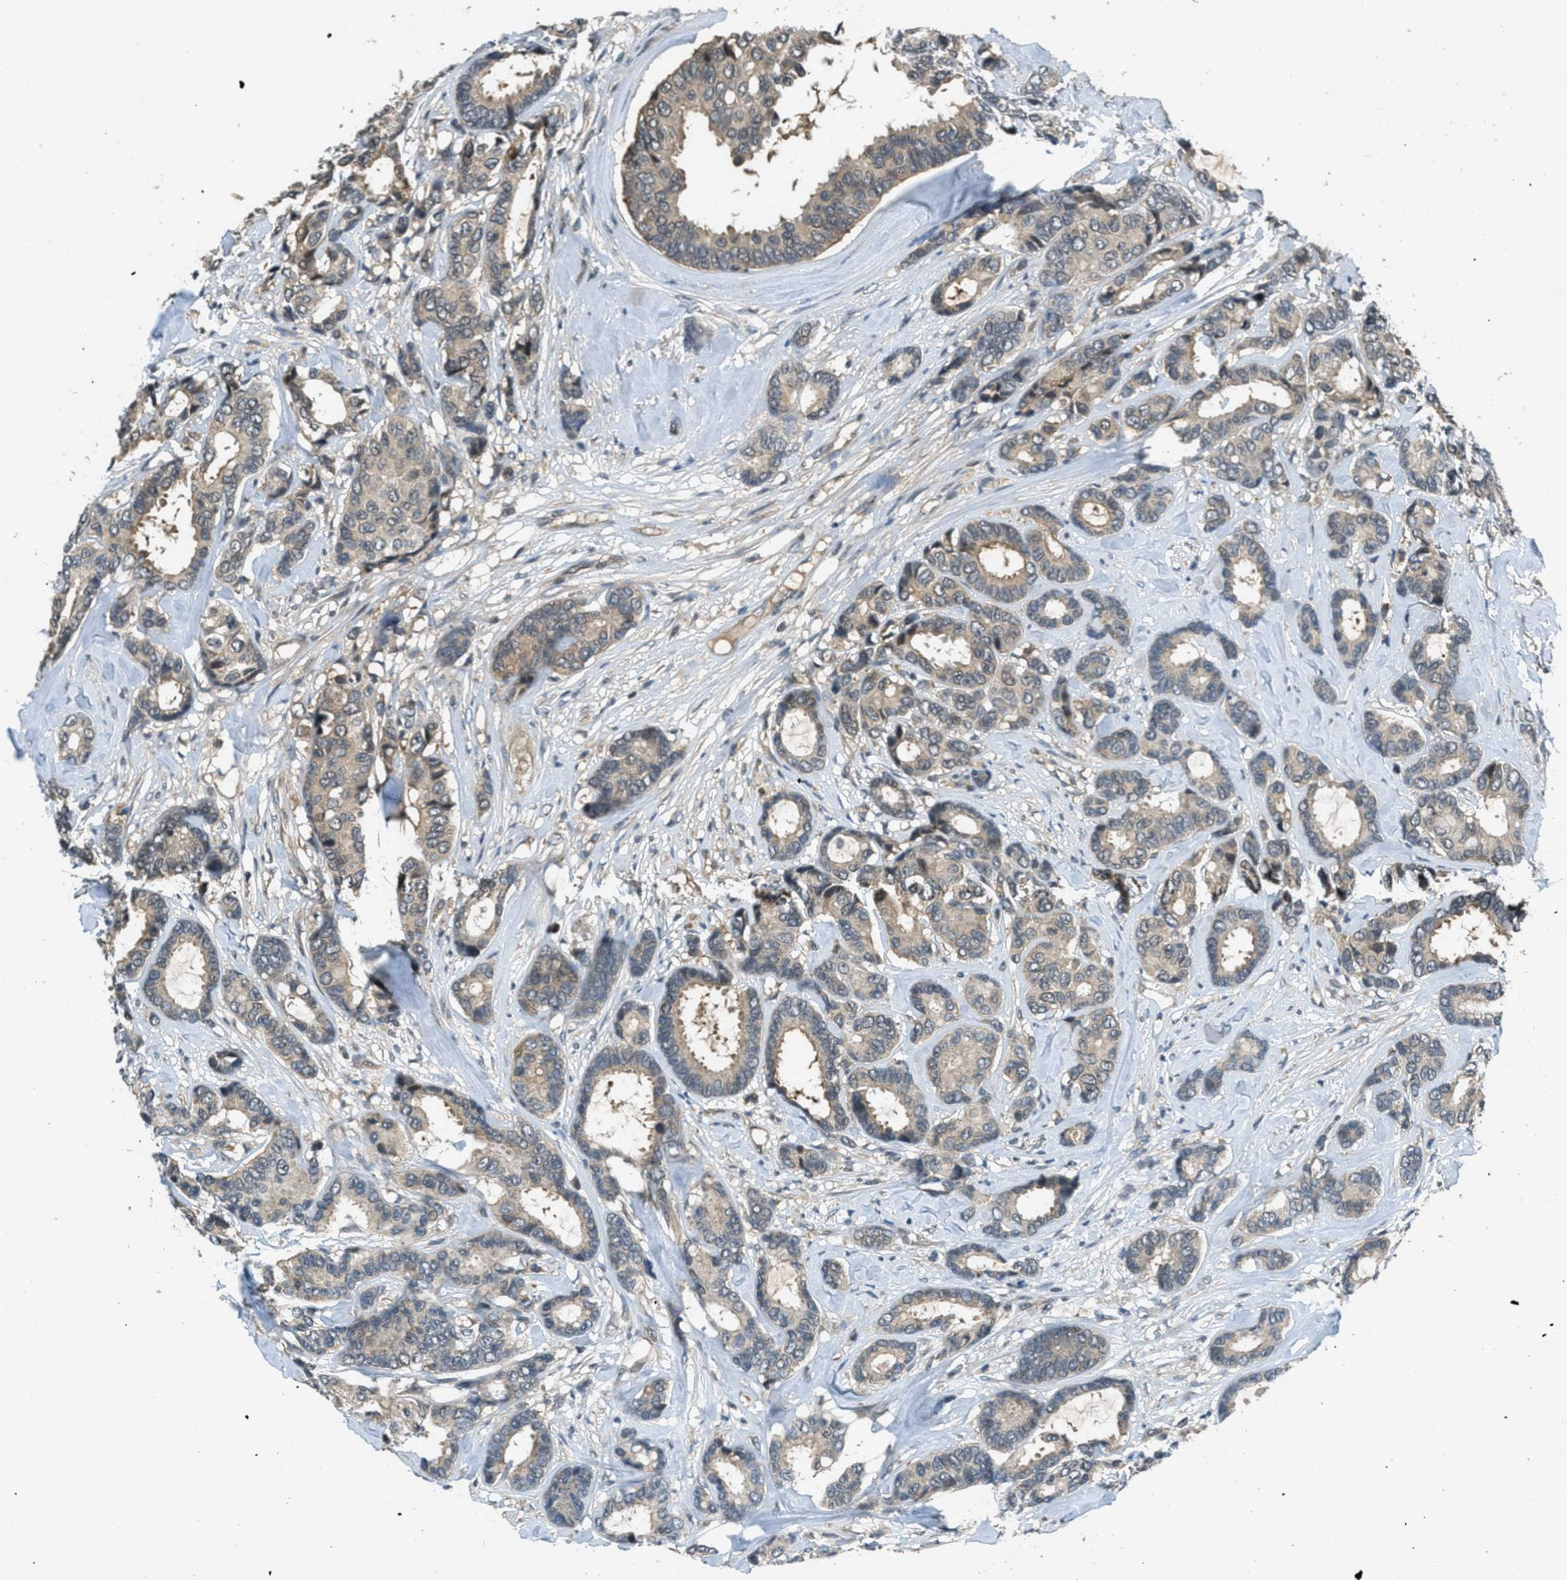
{"staining": {"intensity": "weak", "quantity": ">75%", "location": "cytoplasmic/membranous"}, "tissue": "breast cancer", "cell_type": "Tumor cells", "image_type": "cancer", "snomed": [{"axis": "morphology", "description": "Duct carcinoma"}, {"axis": "topography", "description": "Breast"}], "caption": "Human breast cancer stained for a protein (brown) shows weak cytoplasmic/membranous positive expression in approximately >75% of tumor cells.", "gene": "DUSP6", "patient": {"sex": "female", "age": 87}}